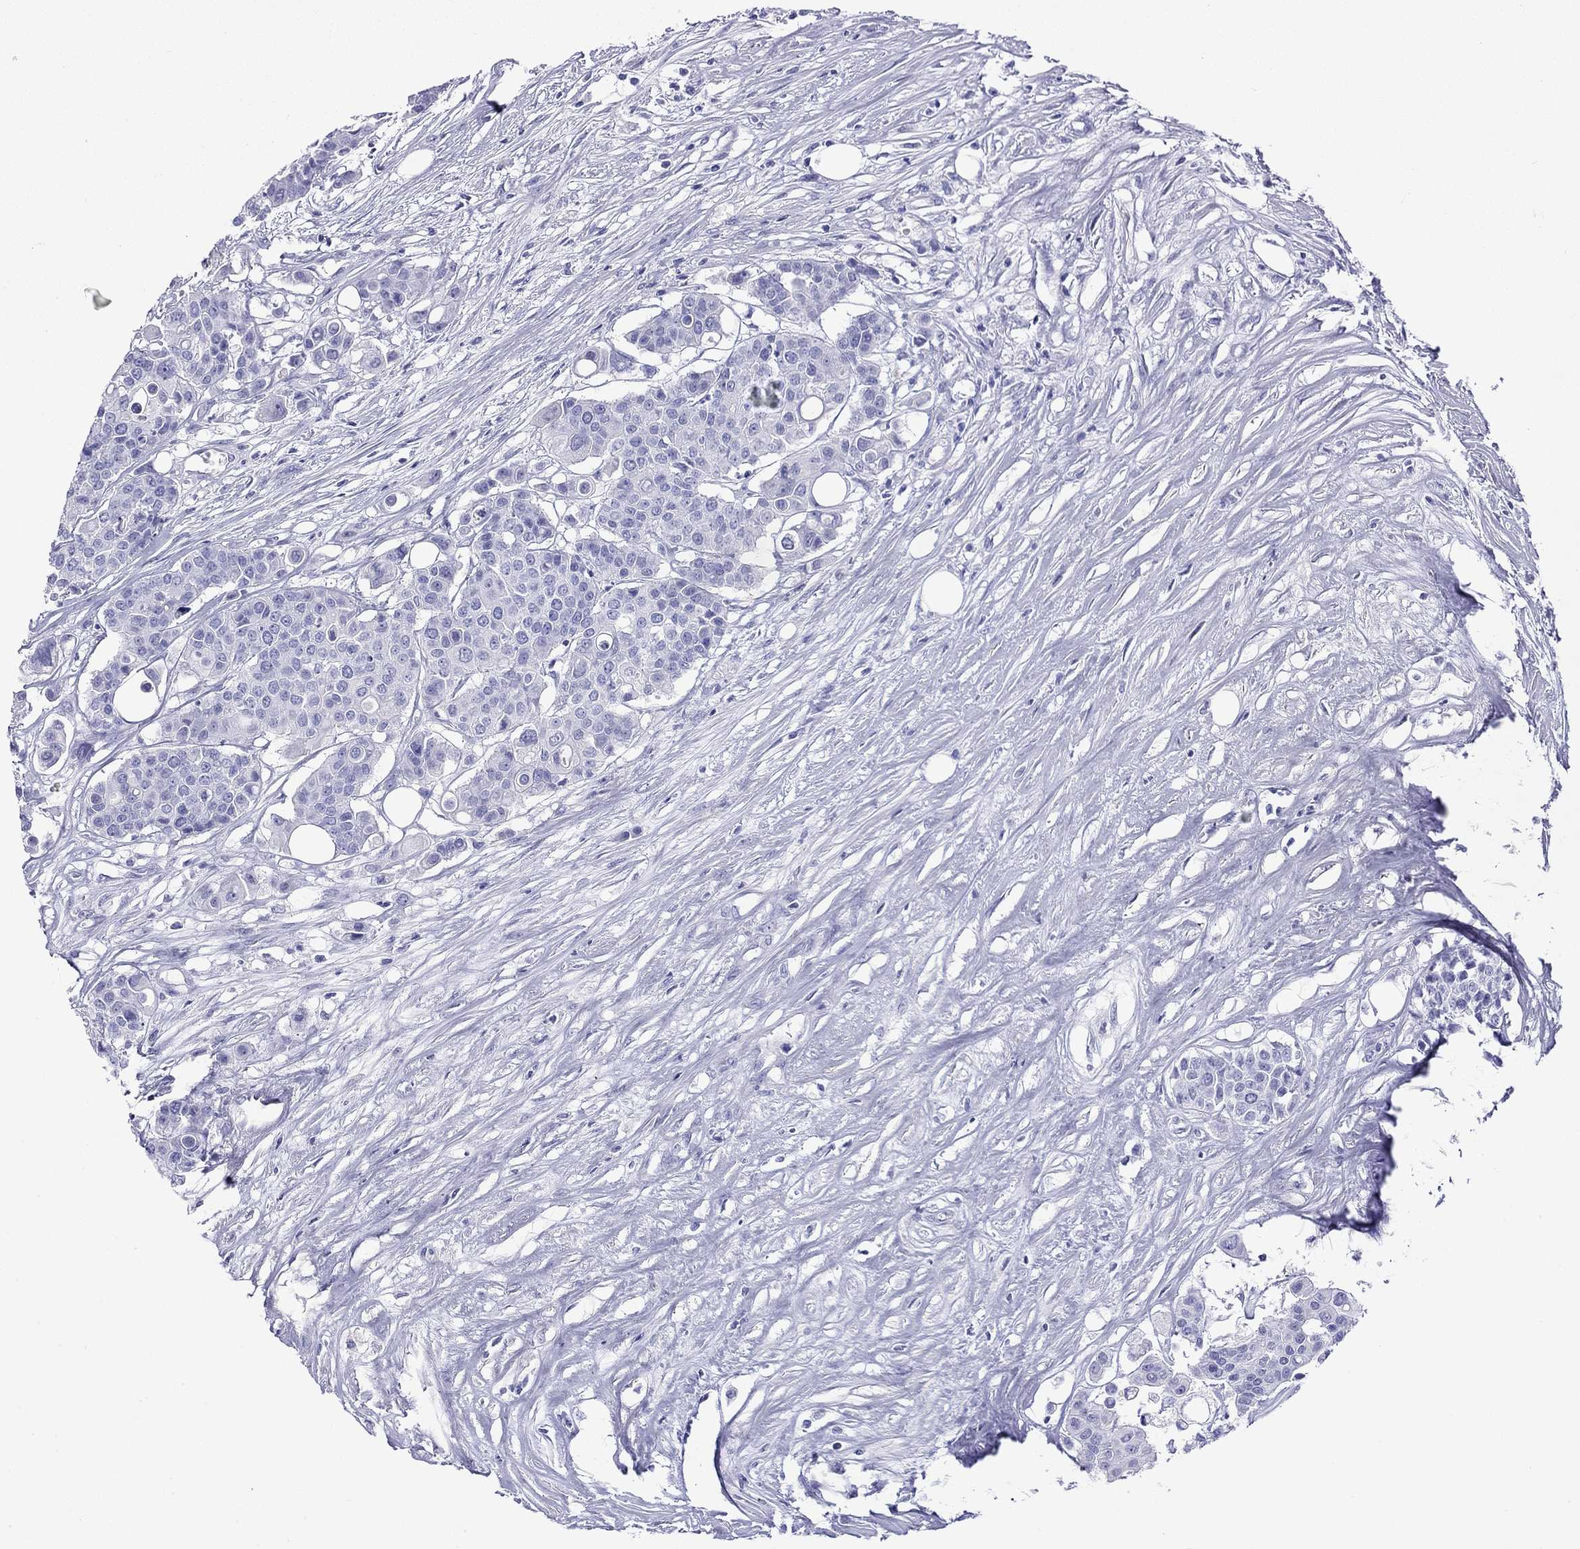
{"staining": {"intensity": "negative", "quantity": "none", "location": "none"}, "tissue": "carcinoid", "cell_type": "Tumor cells", "image_type": "cancer", "snomed": [{"axis": "morphology", "description": "Carcinoid, malignant, NOS"}, {"axis": "topography", "description": "Colon"}], "caption": "A histopathology image of human carcinoid (malignant) is negative for staining in tumor cells.", "gene": "SLC30A8", "patient": {"sex": "male", "age": 81}}